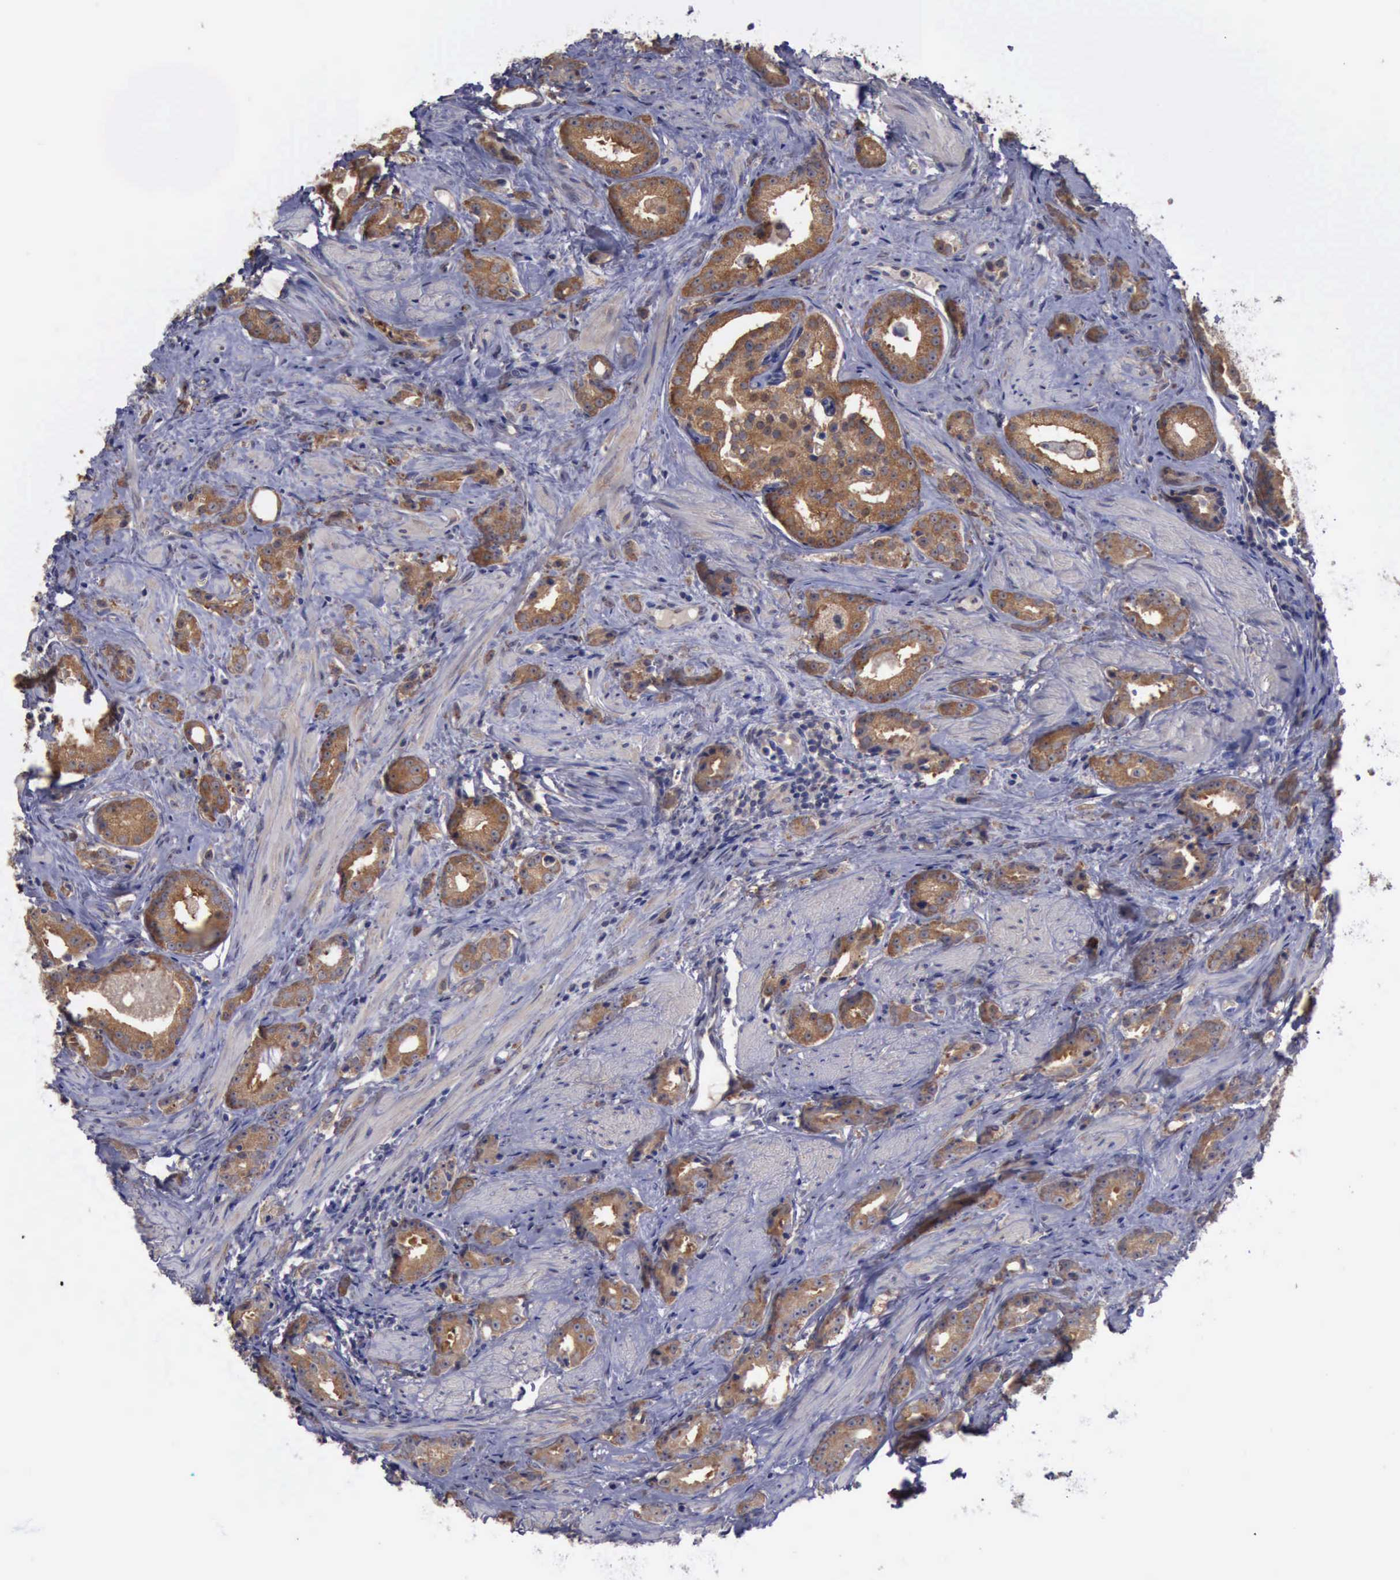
{"staining": {"intensity": "moderate", "quantity": ">75%", "location": "cytoplasmic/membranous"}, "tissue": "prostate cancer", "cell_type": "Tumor cells", "image_type": "cancer", "snomed": [{"axis": "morphology", "description": "Adenocarcinoma, Medium grade"}, {"axis": "topography", "description": "Prostate"}], "caption": "A high-resolution image shows IHC staining of prostate cancer (medium-grade adenocarcinoma), which displays moderate cytoplasmic/membranous staining in approximately >75% of tumor cells.", "gene": "PHKA1", "patient": {"sex": "male", "age": 53}}